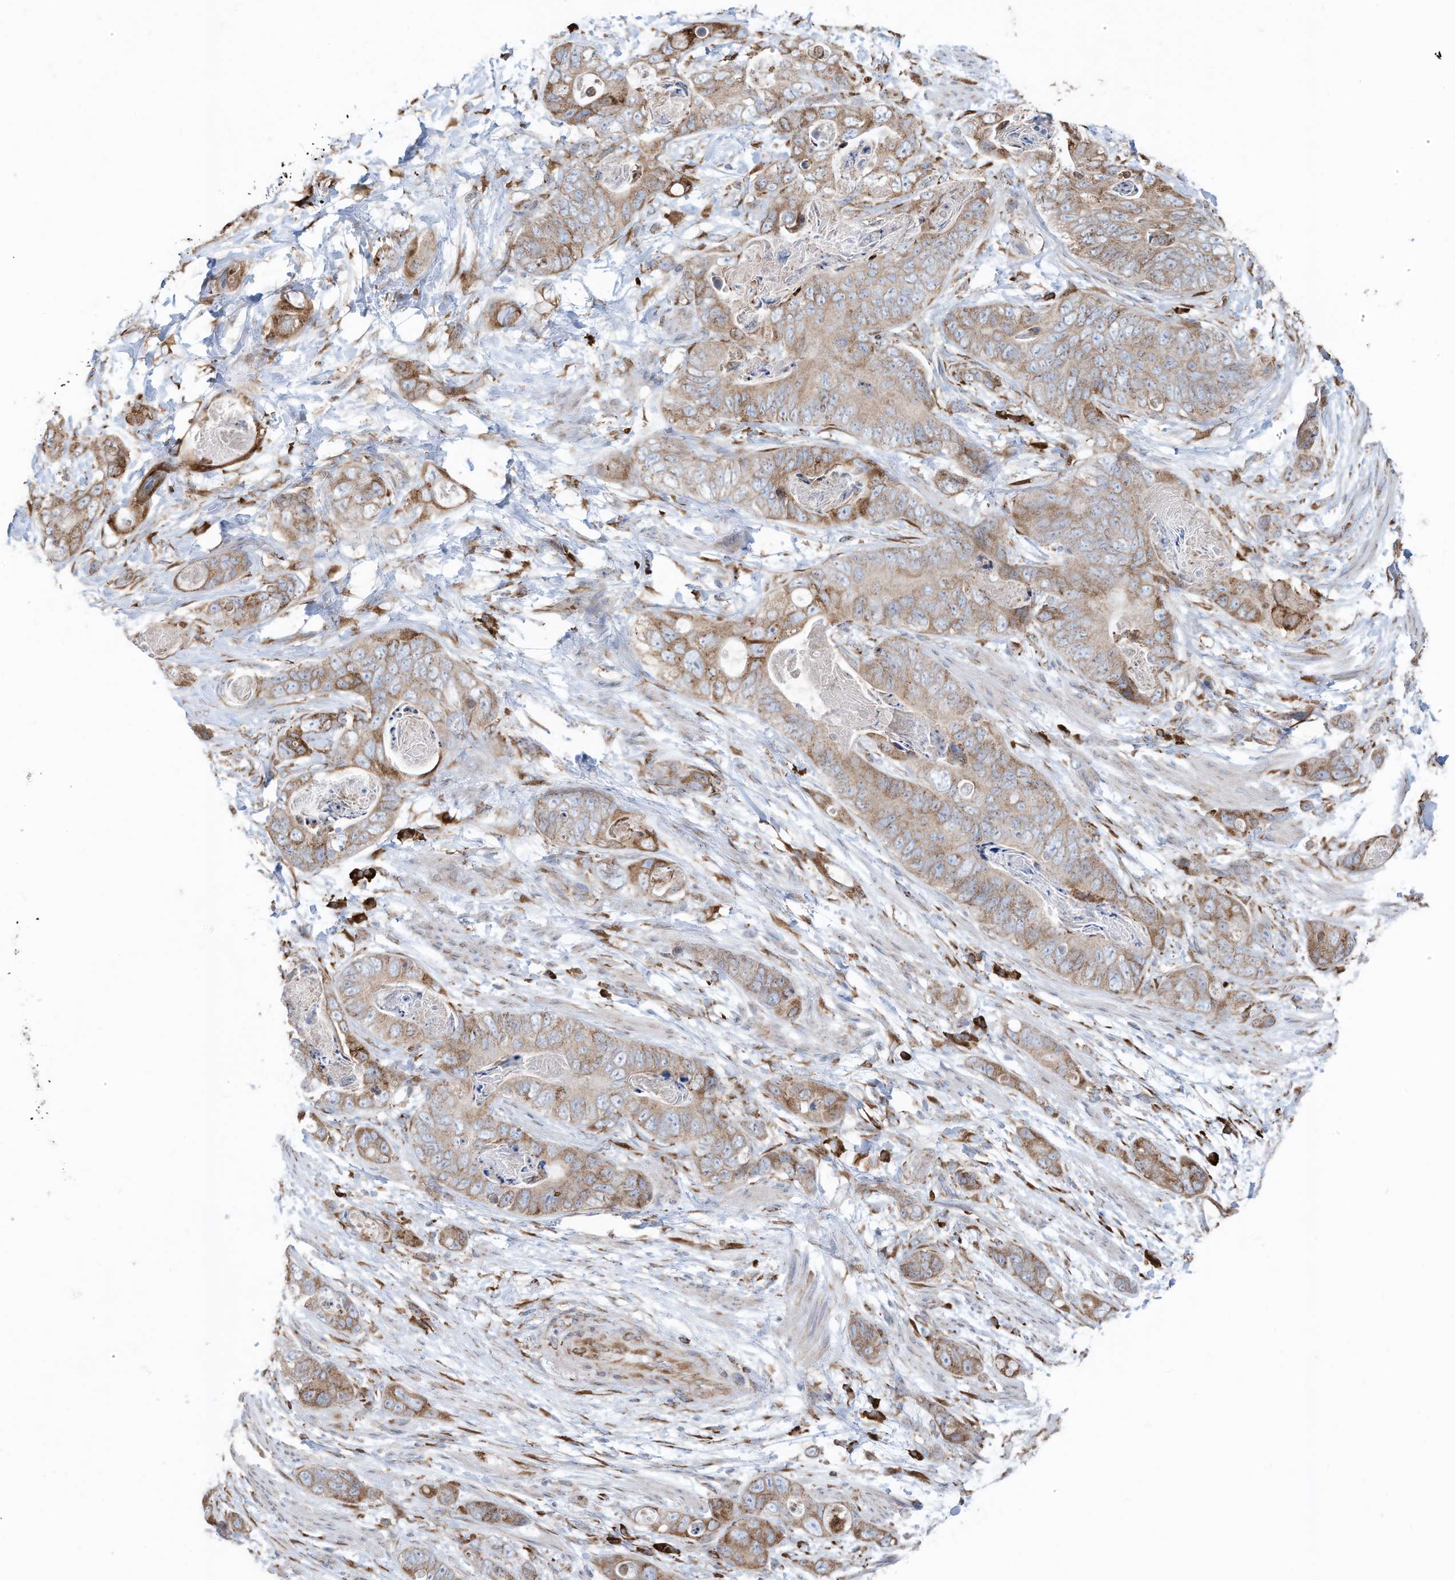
{"staining": {"intensity": "moderate", "quantity": "25%-75%", "location": "cytoplasmic/membranous"}, "tissue": "stomach cancer", "cell_type": "Tumor cells", "image_type": "cancer", "snomed": [{"axis": "morphology", "description": "Adenocarcinoma, NOS"}, {"axis": "topography", "description": "Stomach"}], "caption": "Moderate cytoplasmic/membranous staining for a protein is present in about 25%-75% of tumor cells of stomach adenocarcinoma using immunohistochemistry.", "gene": "ZNF354C", "patient": {"sex": "female", "age": 89}}